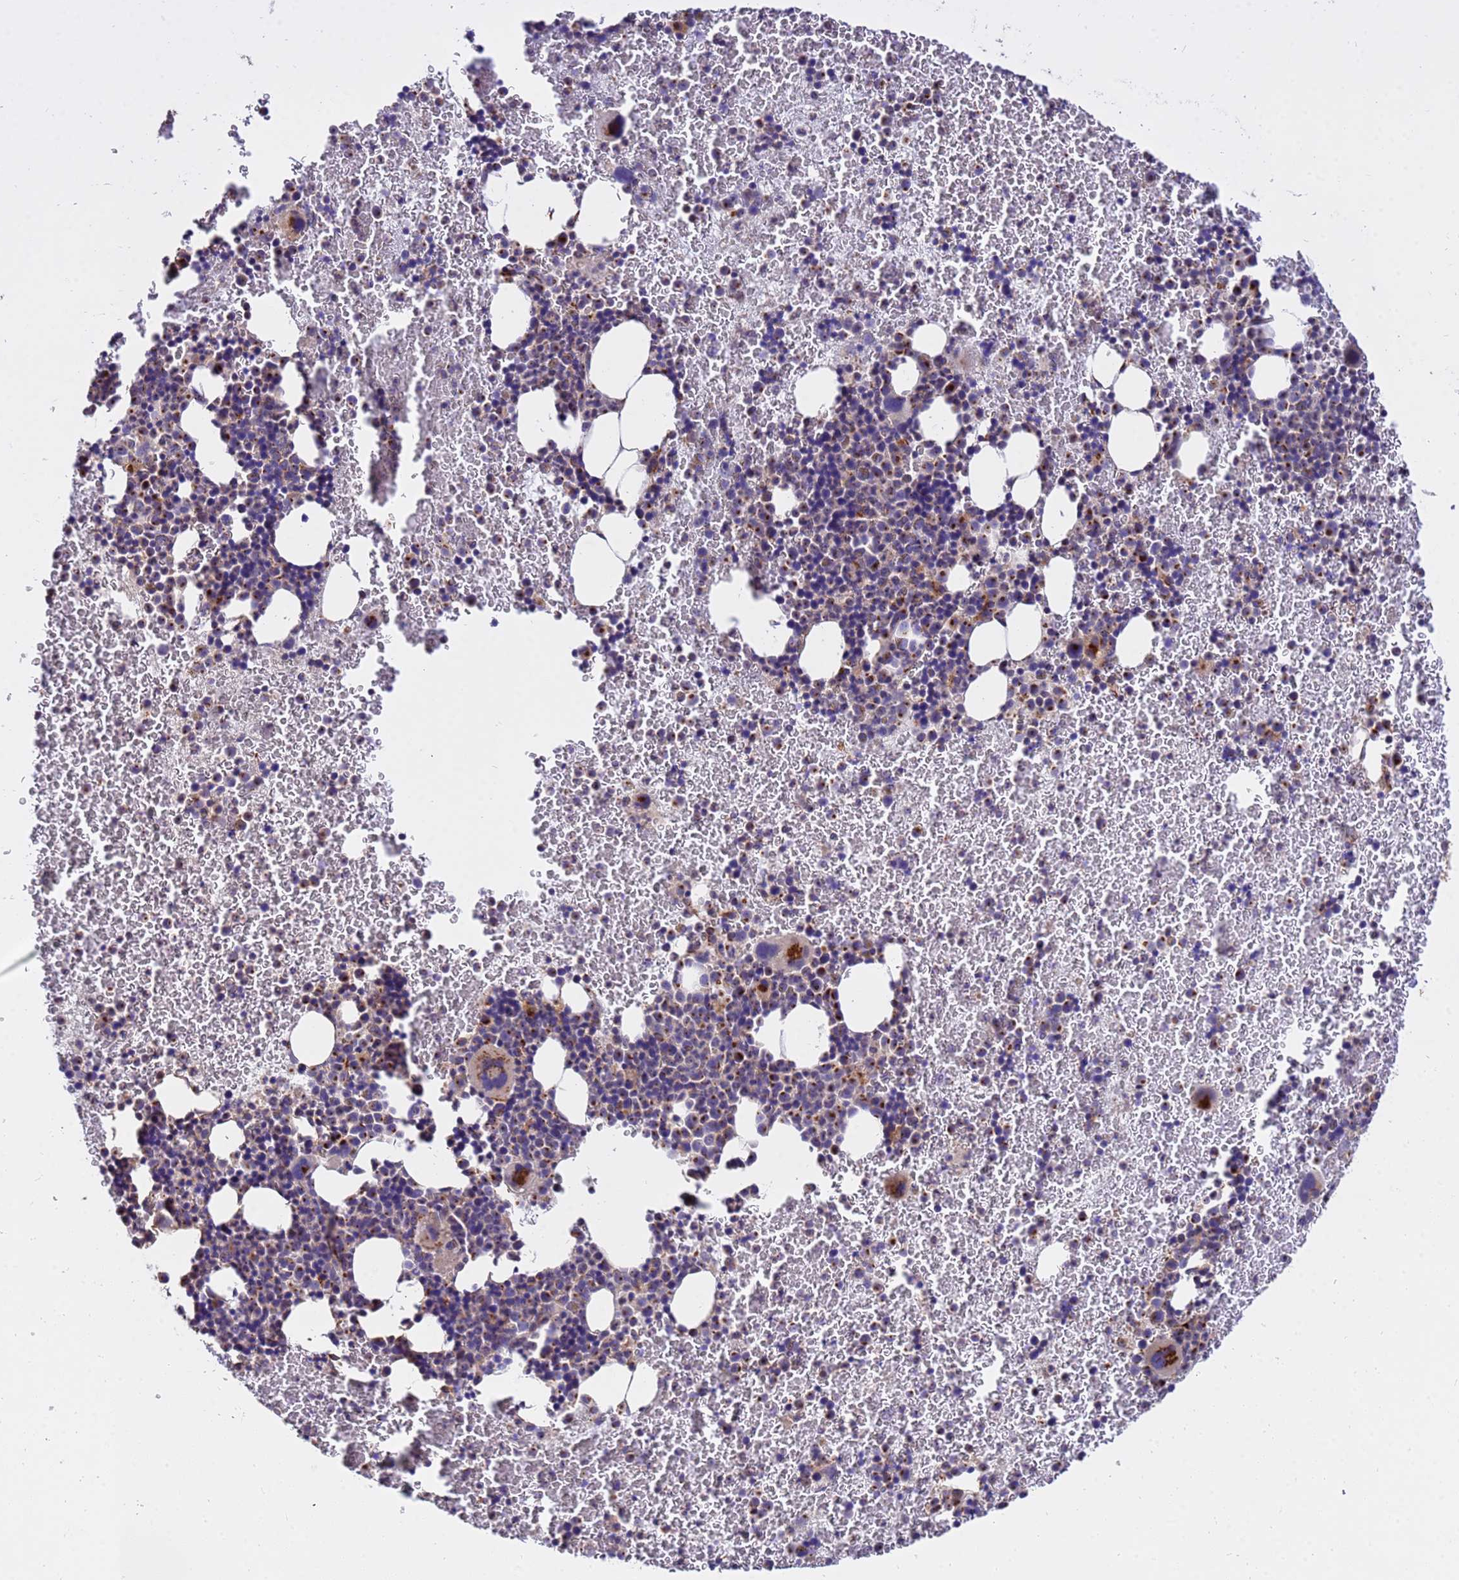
{"staining": {"intensity": "moderate", "quantity": "<25%", "location": "cytoplasmic/membranous"}, "tissue": "bone marrow", "cell_type": "Hematopoietic cells", "image_type": "normal", "snomed": [{"axis": "morphology", "description": "Normal tissue, NOS"}, {"axis": "topography", "description": "Bone marrow"}], "caption": "Hematopoietic cells reveal low levels of moderate cytoplasmic/membranous expression in about <25% of cells in benign human bone marrow. The protein of interest is stained brown, and the nuclei are stained in blue (DAB (3,3'-diaminobenzidine) IHC with brightfield microscopy, high magnification).", "gene": "HPS3", "patient": {"sex": "male", "age": 11}}